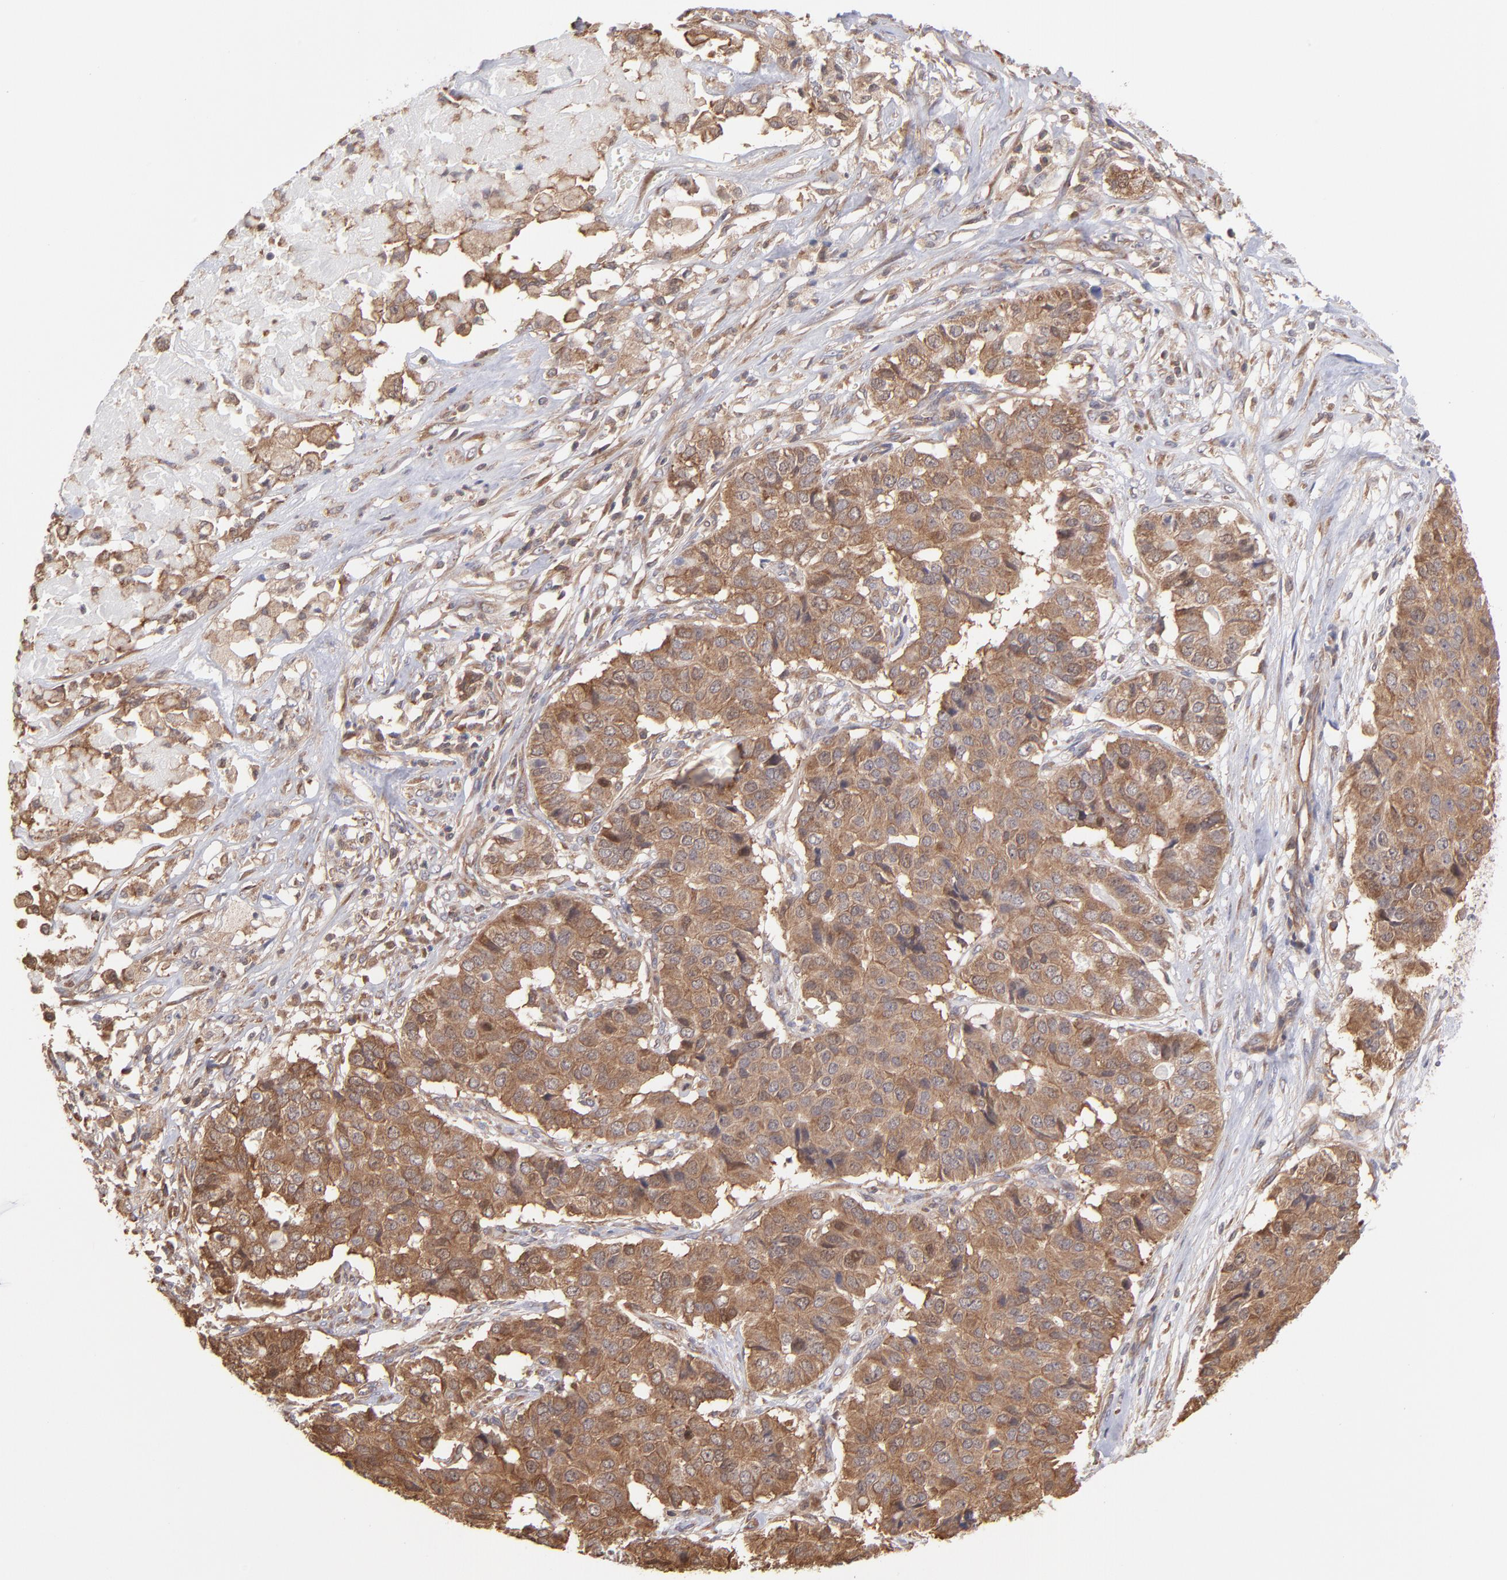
{"staining": {"intensity": "moderate", "quantity": ">75%", "location": "cytoplasmic/membranous"}, "tissue": "pancreatic cancer", "cell_type": "Tumor cells", "image_type": "cancer", "snomed": [{"axis": "morphology", "description": "Adenocarcinoma, NOS"}, {"axis": "topography", "description": "Pancreas"}], "caption": "Protein expression by immunohistochemistry reveals moderate cytoplasmic/membranous staining in about >75% of tumor cells in pancreatic adenocarcinoma. Nuclei are stained in blue.", "gene": "MAPRE1", "patient": {"sex": "male", "age": 50}}